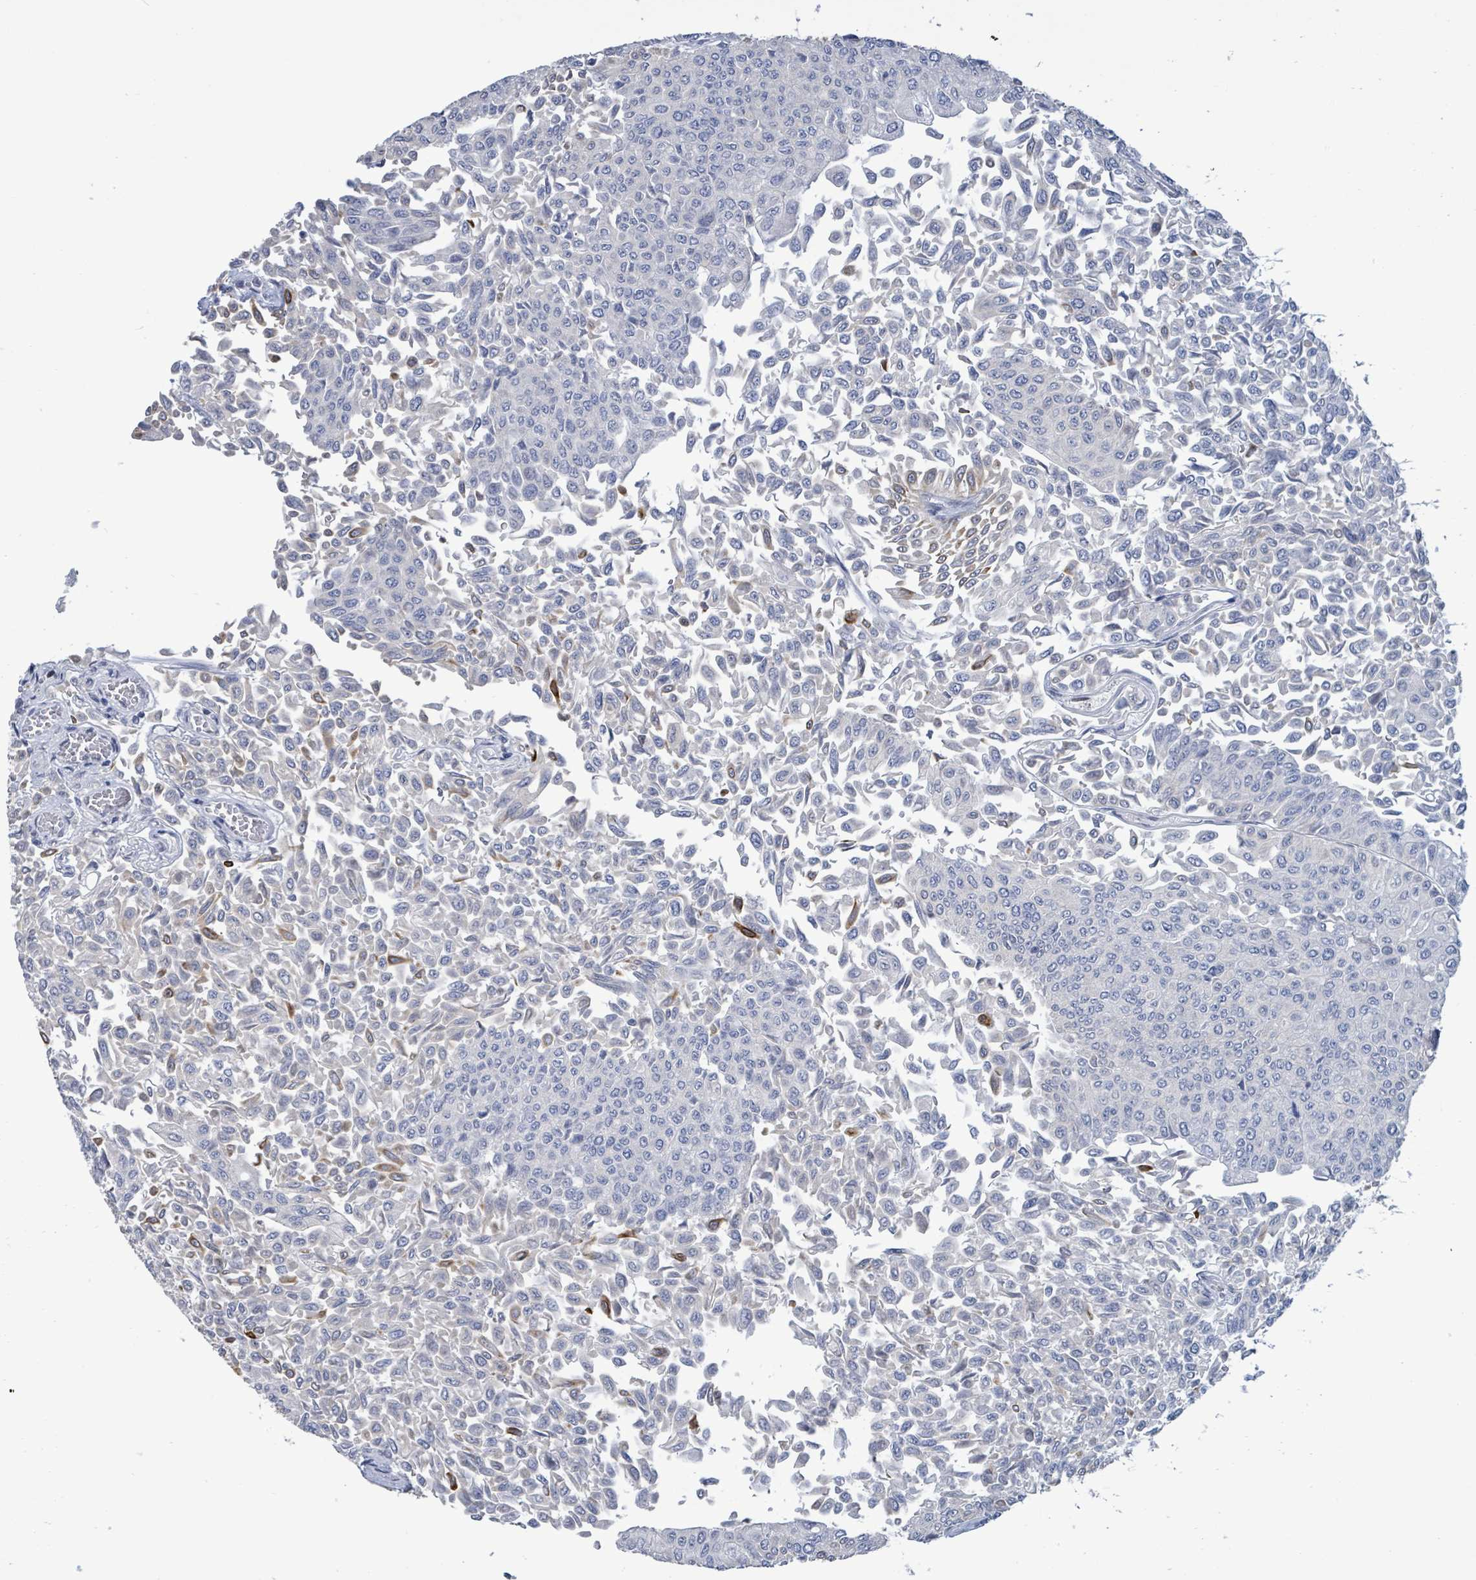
{"staining": {"intensity": "moderate", "quantity": "<25%", "location": "cytoplasmic/membranous"}, "tissue": "urothelial cancer", "cell_type": "Tumor cells", "image_type": "cancer", "snomed": [{"axis": "morphology", "description": "Urothelial carcinoma, NOS"}, {"axis": "topography", "description": "Urinary bladder"}], "caption": "DAB (3,3'-diaminobenzidine) immunohistochemical staining of urothelial cancer exhibits moderate cytoplasmic/membranous protein expression in about <25% of tumor cells. (IHC, brightfield microscopy, high magnification).", "gene": "NTN3", "patient": {"sex": "male", "age": 59}}